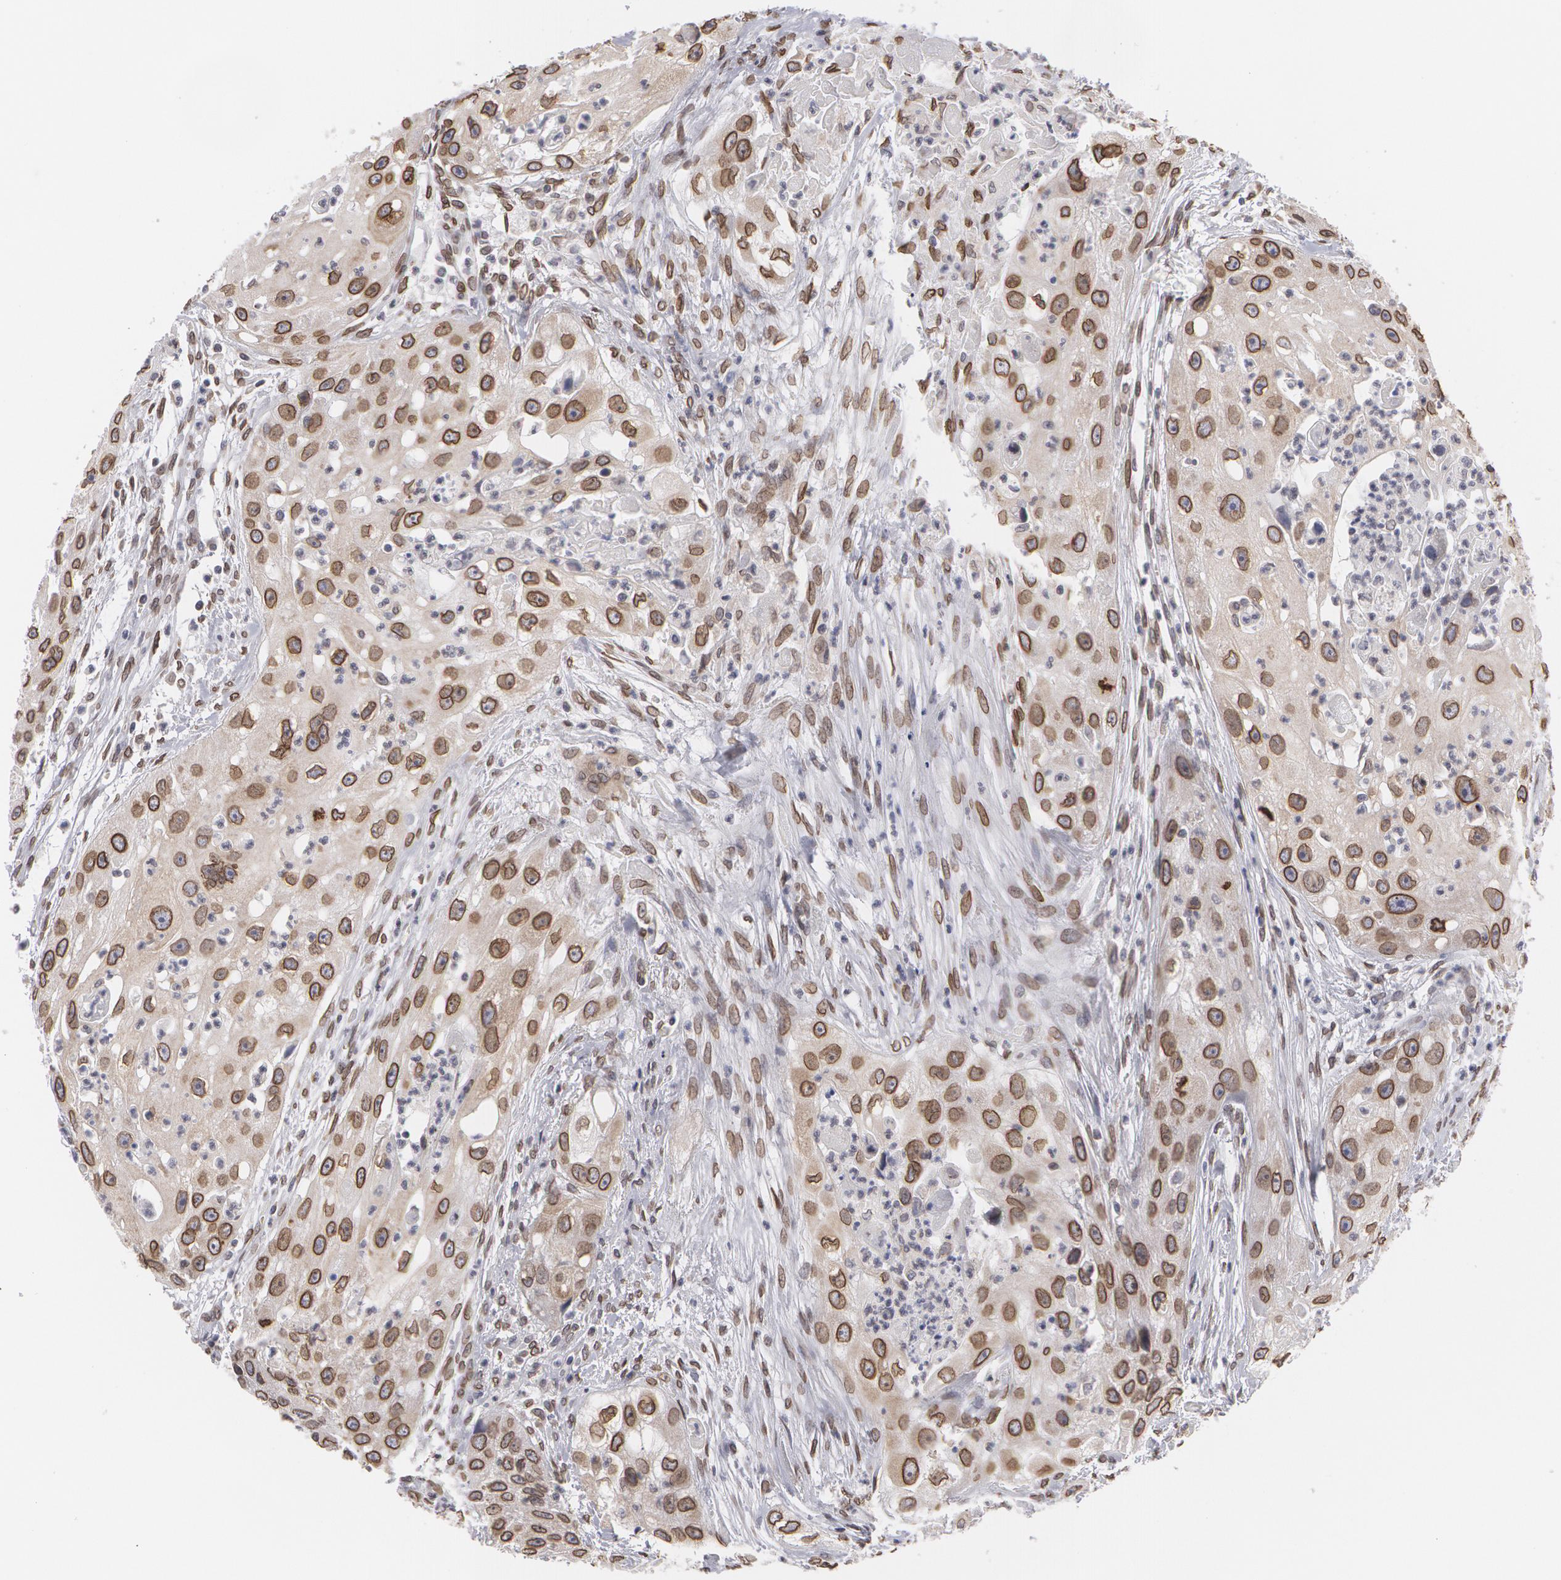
{"staining": {"intensity": "weak", "quantity": ">75%", "location": "nuclear"}, "tissue": "head and neck cancer", "cell_type": "Tumor cells", "image_type": "cancer", "snomed": [{"axis": "morphology", "description": "Squamous cell carcinoma, NOS"}, {"axis": "topography", "description": "Head-Neck"}], "caption": "Immunohistochemical staining of human head and neck squamous cell carcinoma reveals low levels of weak nuclear protein positivity in approximately >75% of tumor cells. (DAB IHC with brightfield microscopy, high magnification).", "gene": "EMD", "patient": {"sex": "male", "age": 64}}